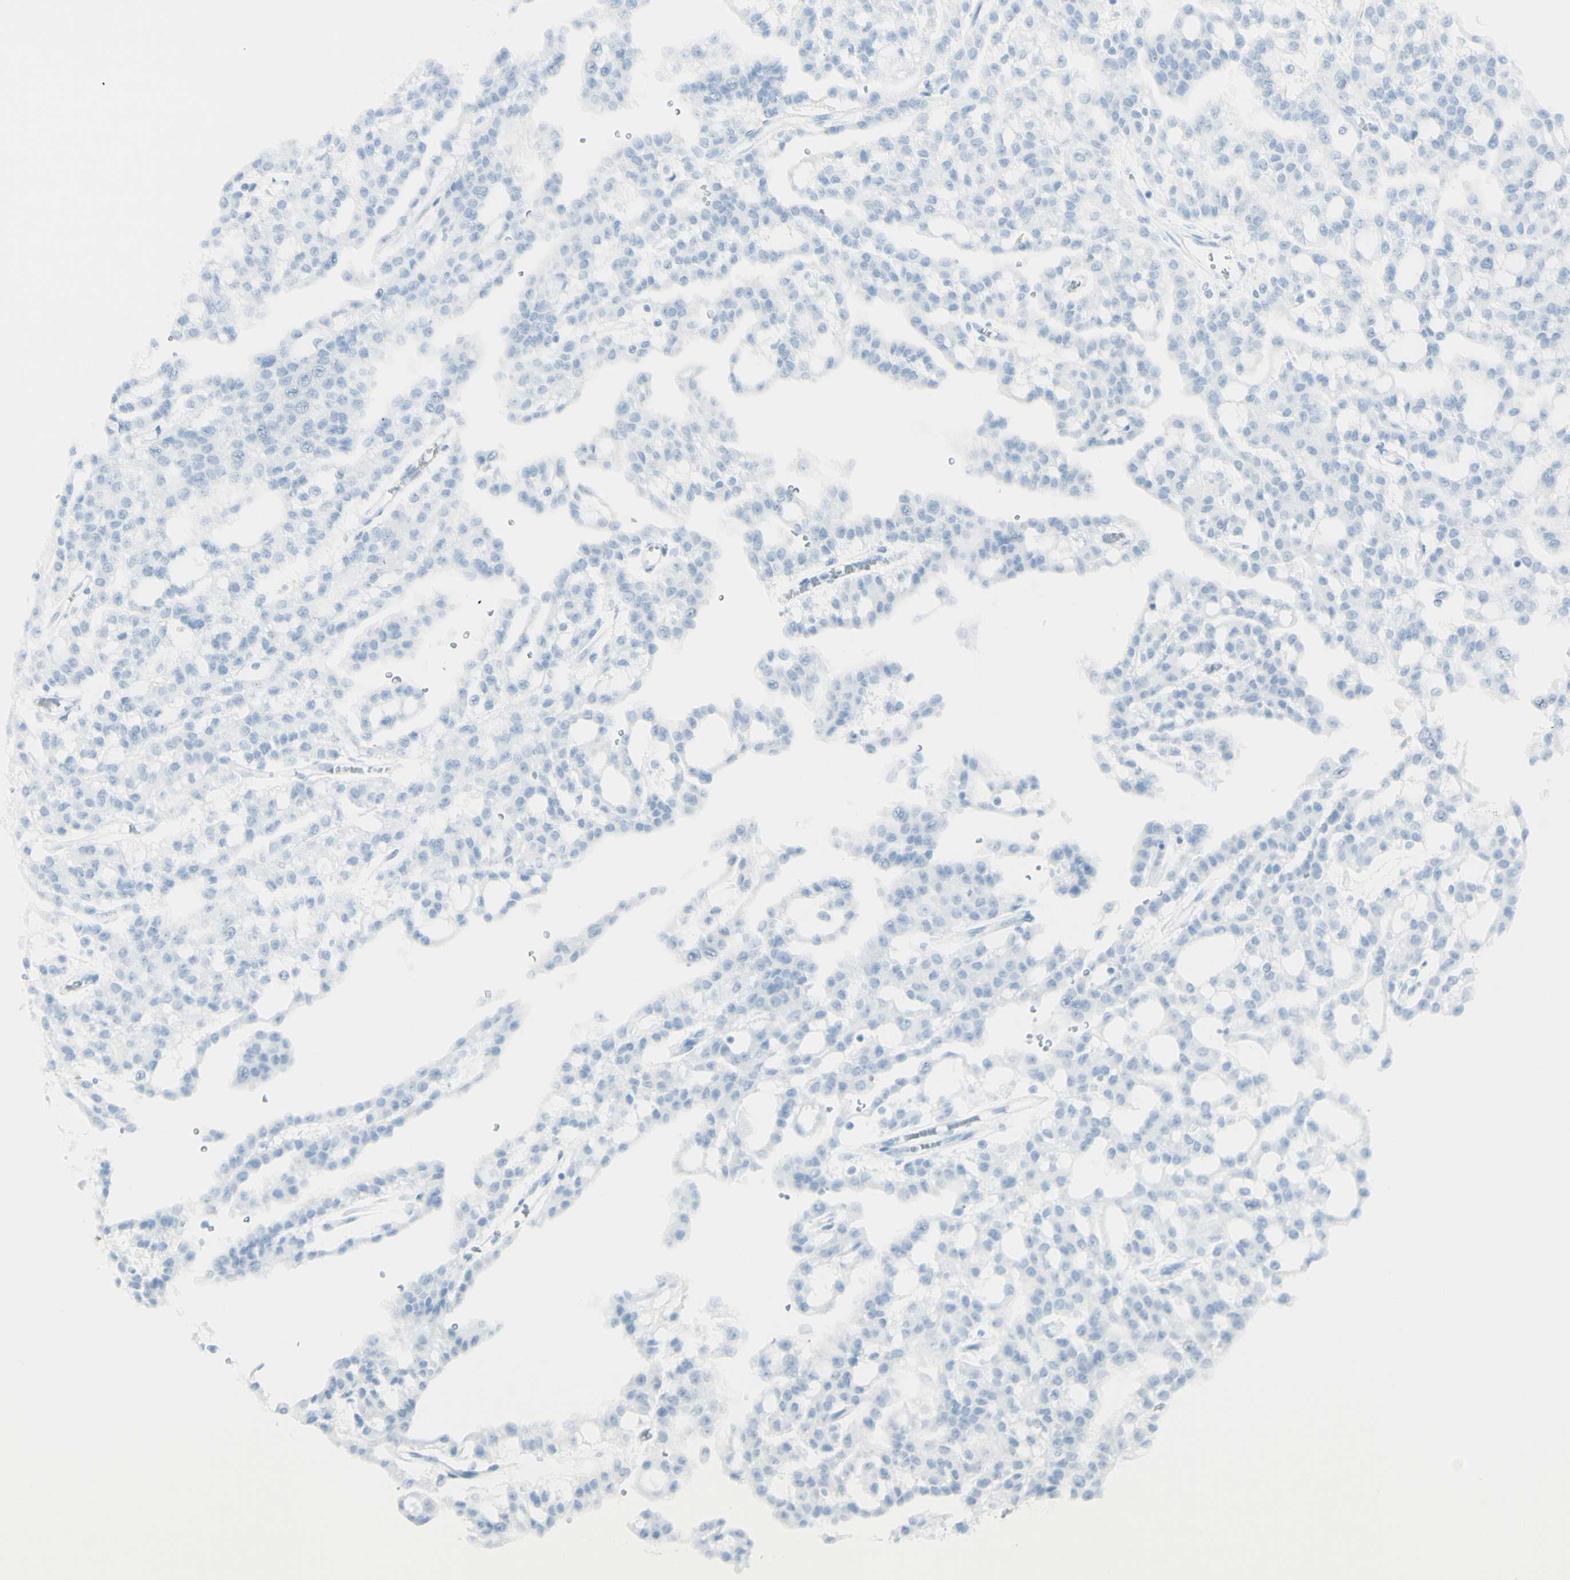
{"staining": {"intensity": "negative", "quantity": "none", "location": "none"}, "tissue": "renal cancer", "cell_type": "Tumor cells", "image_type": "cancer", "snomed": [{"axis": "morphology", "description": "Adenocarcinoma, NOS"}, {"axis": "topography", "description": "Kidney"}], "caption": "Immunohistochemistry of adenocarcinoma (renal) exhibits no expression in tumor cells.", "gene": "MDK", "patient": {"sex": "male", "age": 63}}